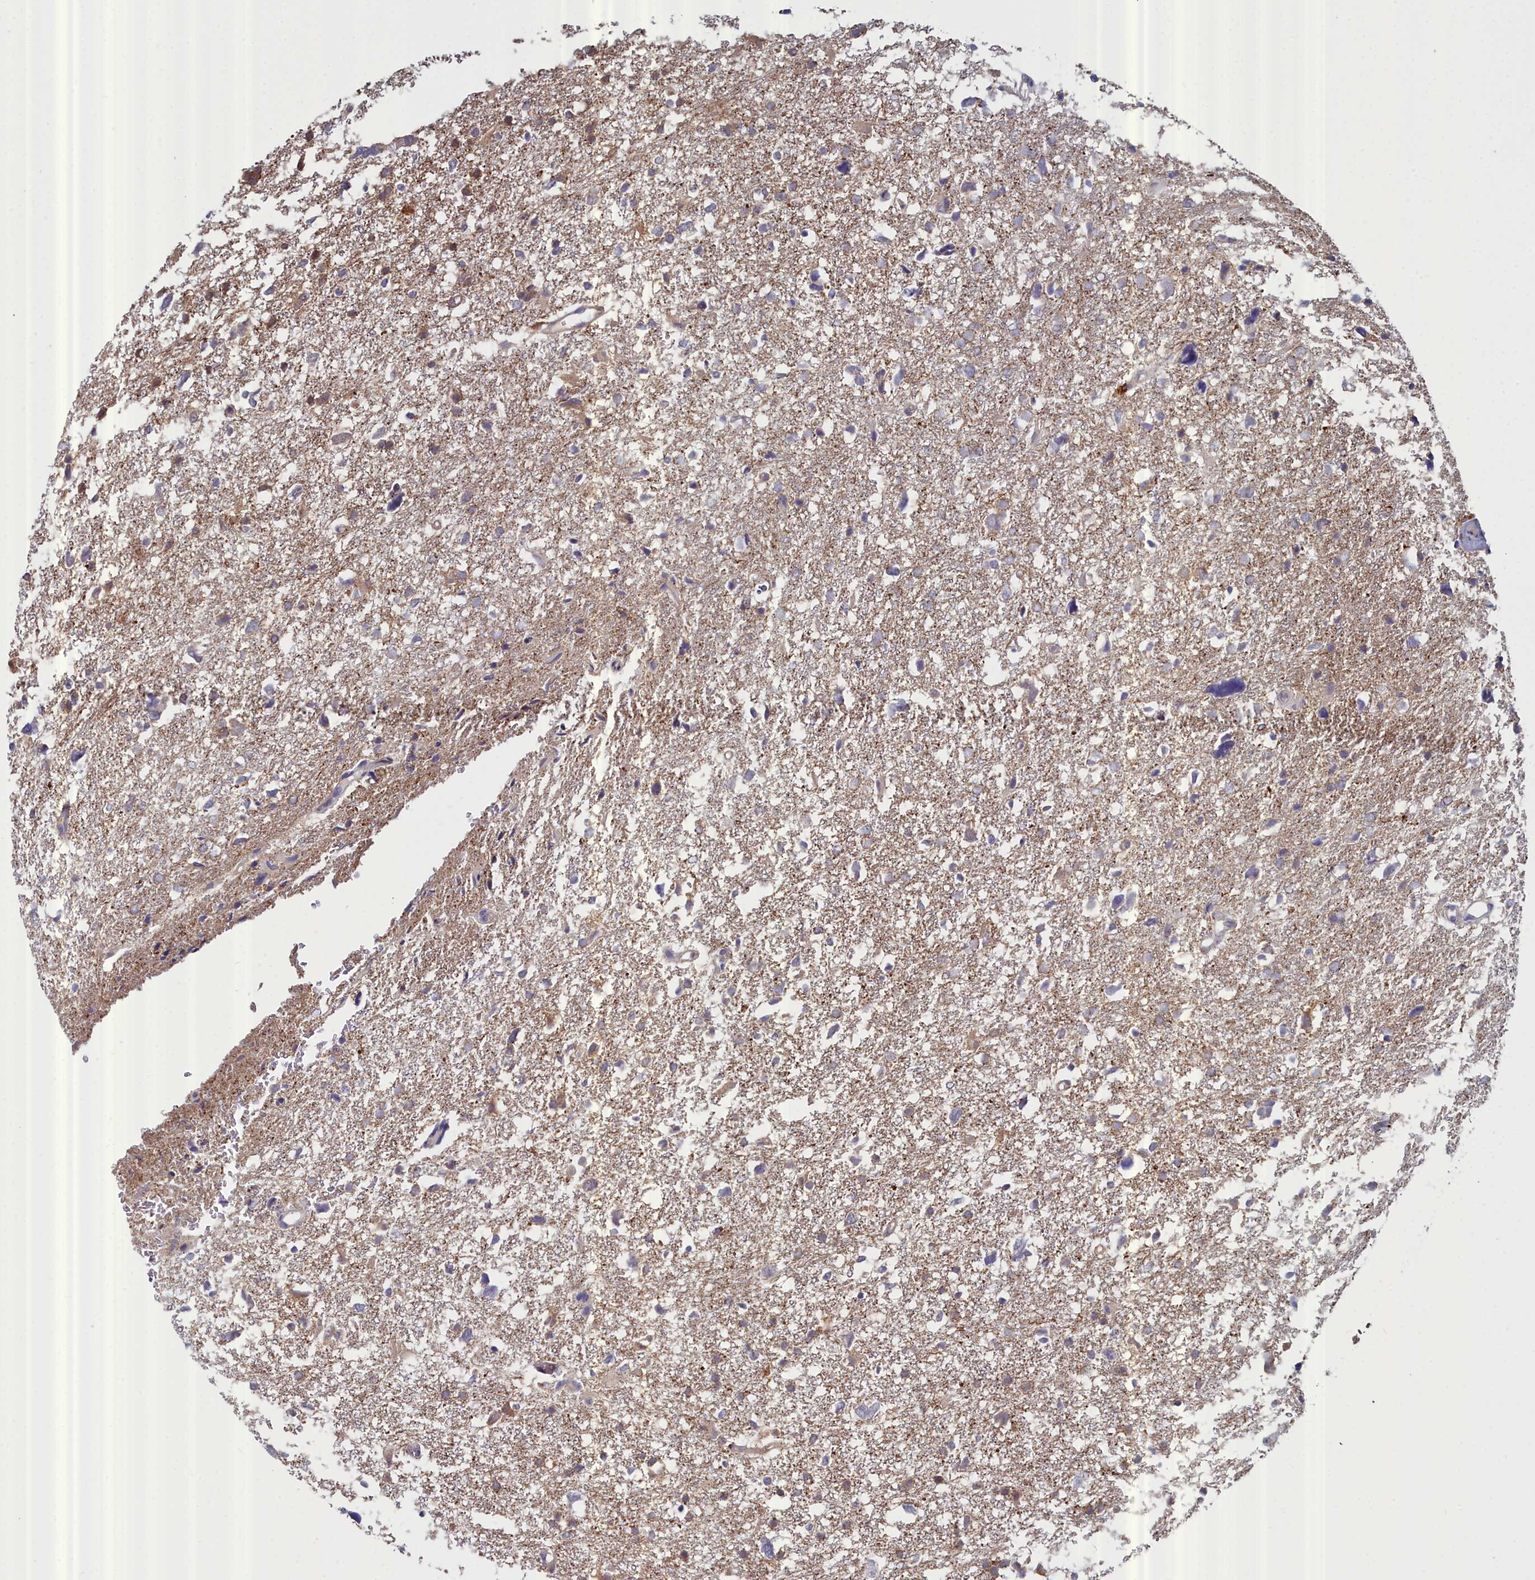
{"staining": {"intensity": "moderate", "quantity": "<25%", "location": "cytoplasmic/membranous"}, "tissue": "glioma", "cell_type": "Tumor cells", "image_type": "cancer", "snomed": [{"axis": "morphology", "description": "Glioma, malignant, High grade"}, {"axis": "topography", "description": "Brain"}], "caption": "A brown stain shows moderate cytoplasmic/membranous staining of a protein in human malignant glioma (high-grade) tumor cells.", "gene": "RDX", "patient": {"sex": "male", "age": 61}}